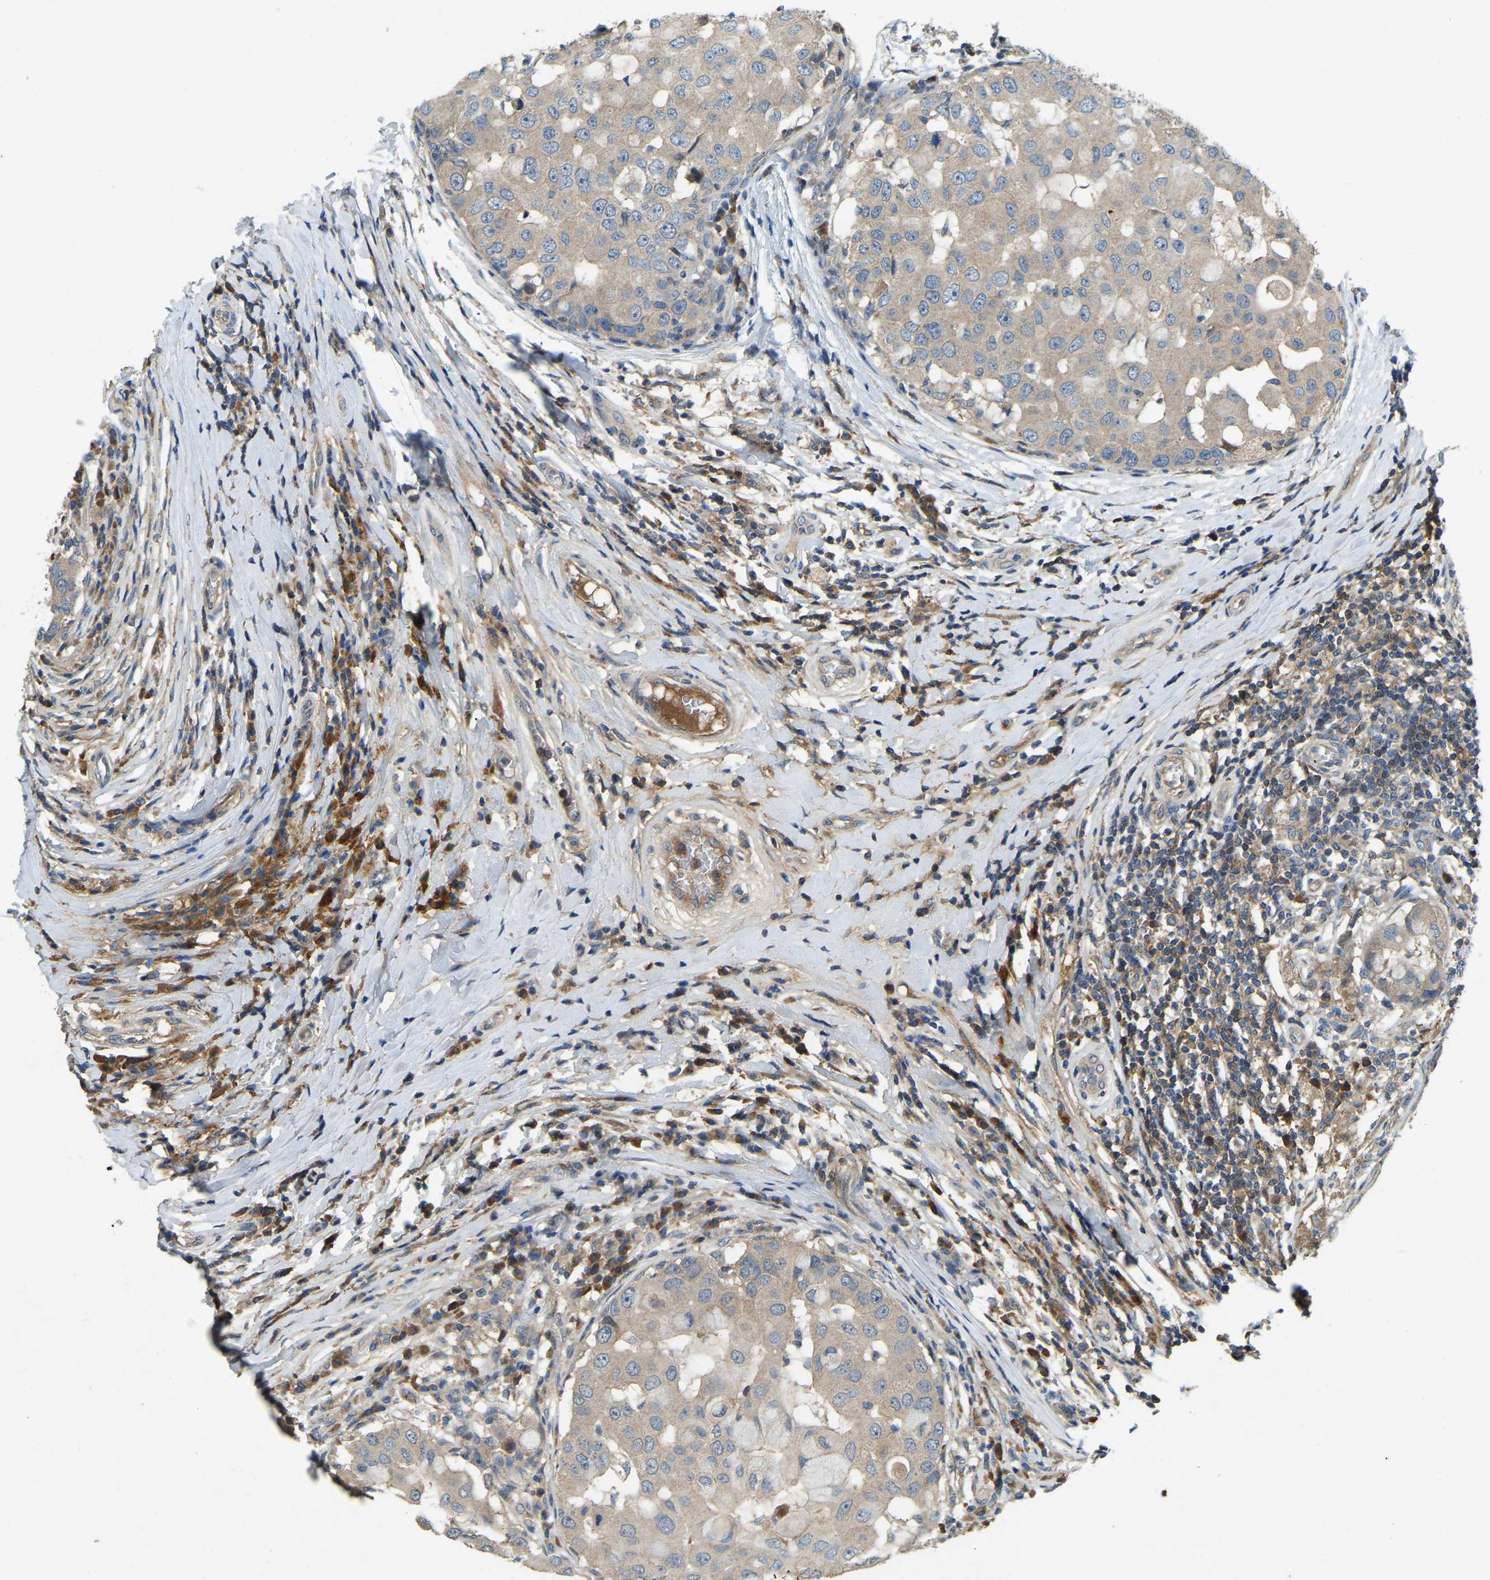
{"staining": {"intensity": "weak", "quantity": "25%-75%", "location": "cytoplasmic/membranous"}, "tissue": "breast cancer", "cell_type": "Tumor cells", "image_type": "cancer", "snomed": [{"axis": "morphology", "description": "Duct carcinoma"}, {"axis": "topography", "description": "Breast"}], "caption": "There is low levels of weak cytoplasmic/membranous positivity in tumor cells of breast cancer, as demonstrated by immunohistochemical staining (brown color).", "gene": "ATP8B1", "patient": {"sex": "female", "age": 27}}